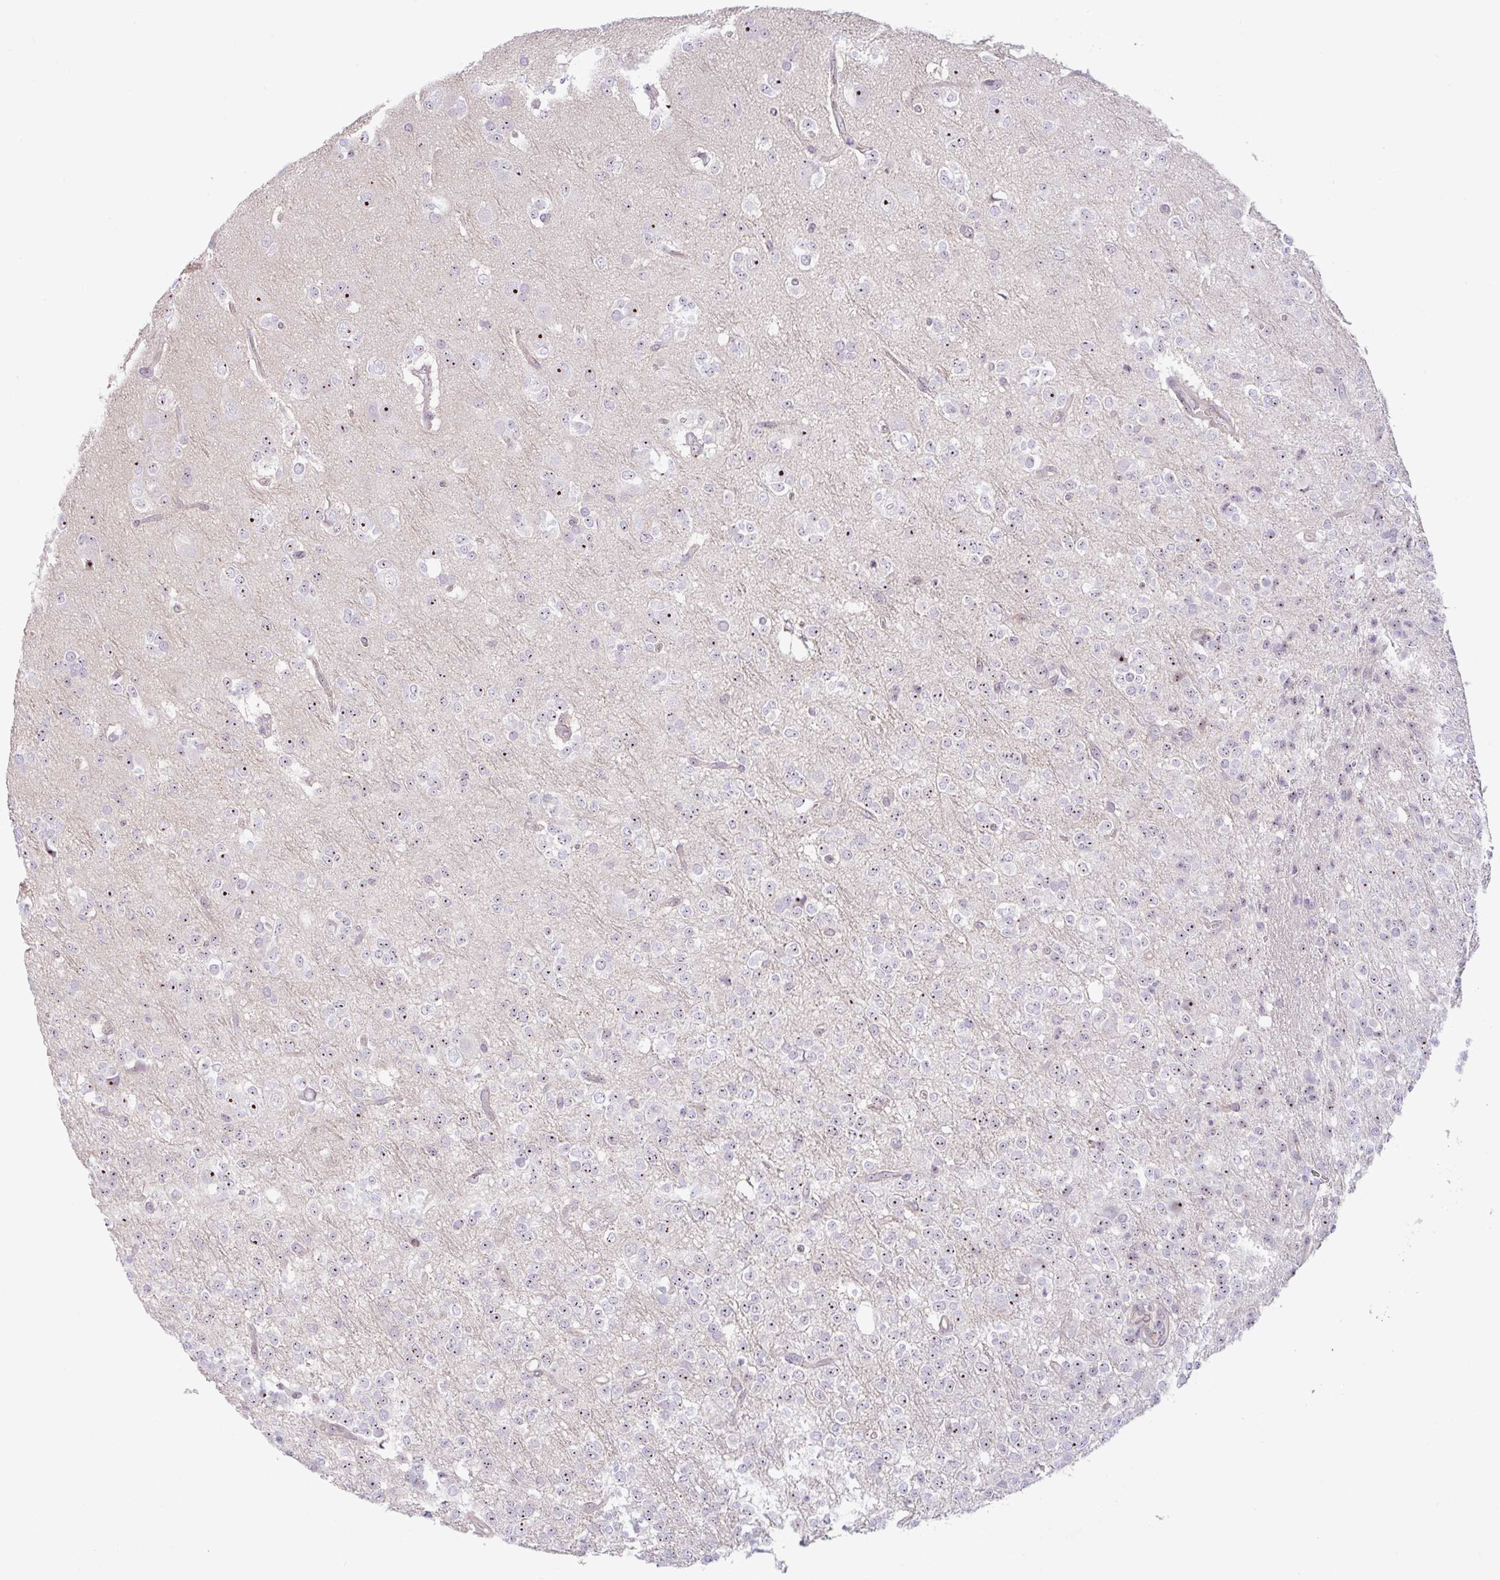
{"staining": {"intensity": "weak", "quantity": "25%-75%", "location": "nuclear"}, "tissue": "glioma", "cell_type": "Tumor cells", "image_type": "cancer", "snomed": [{"axis": "morphology", "description": "Glioma, malignant, Low grade"}, {"axis": "topography", "description": "Brain"}], "caption": "IHC photomicrograph of human glioma stained for a protein (brown), which reveals low levels of weak nuclear staining in about 25%-75% of tumor cells.", "gene": "MXRA8", "patient": {"sex": "female", "age": 33}}